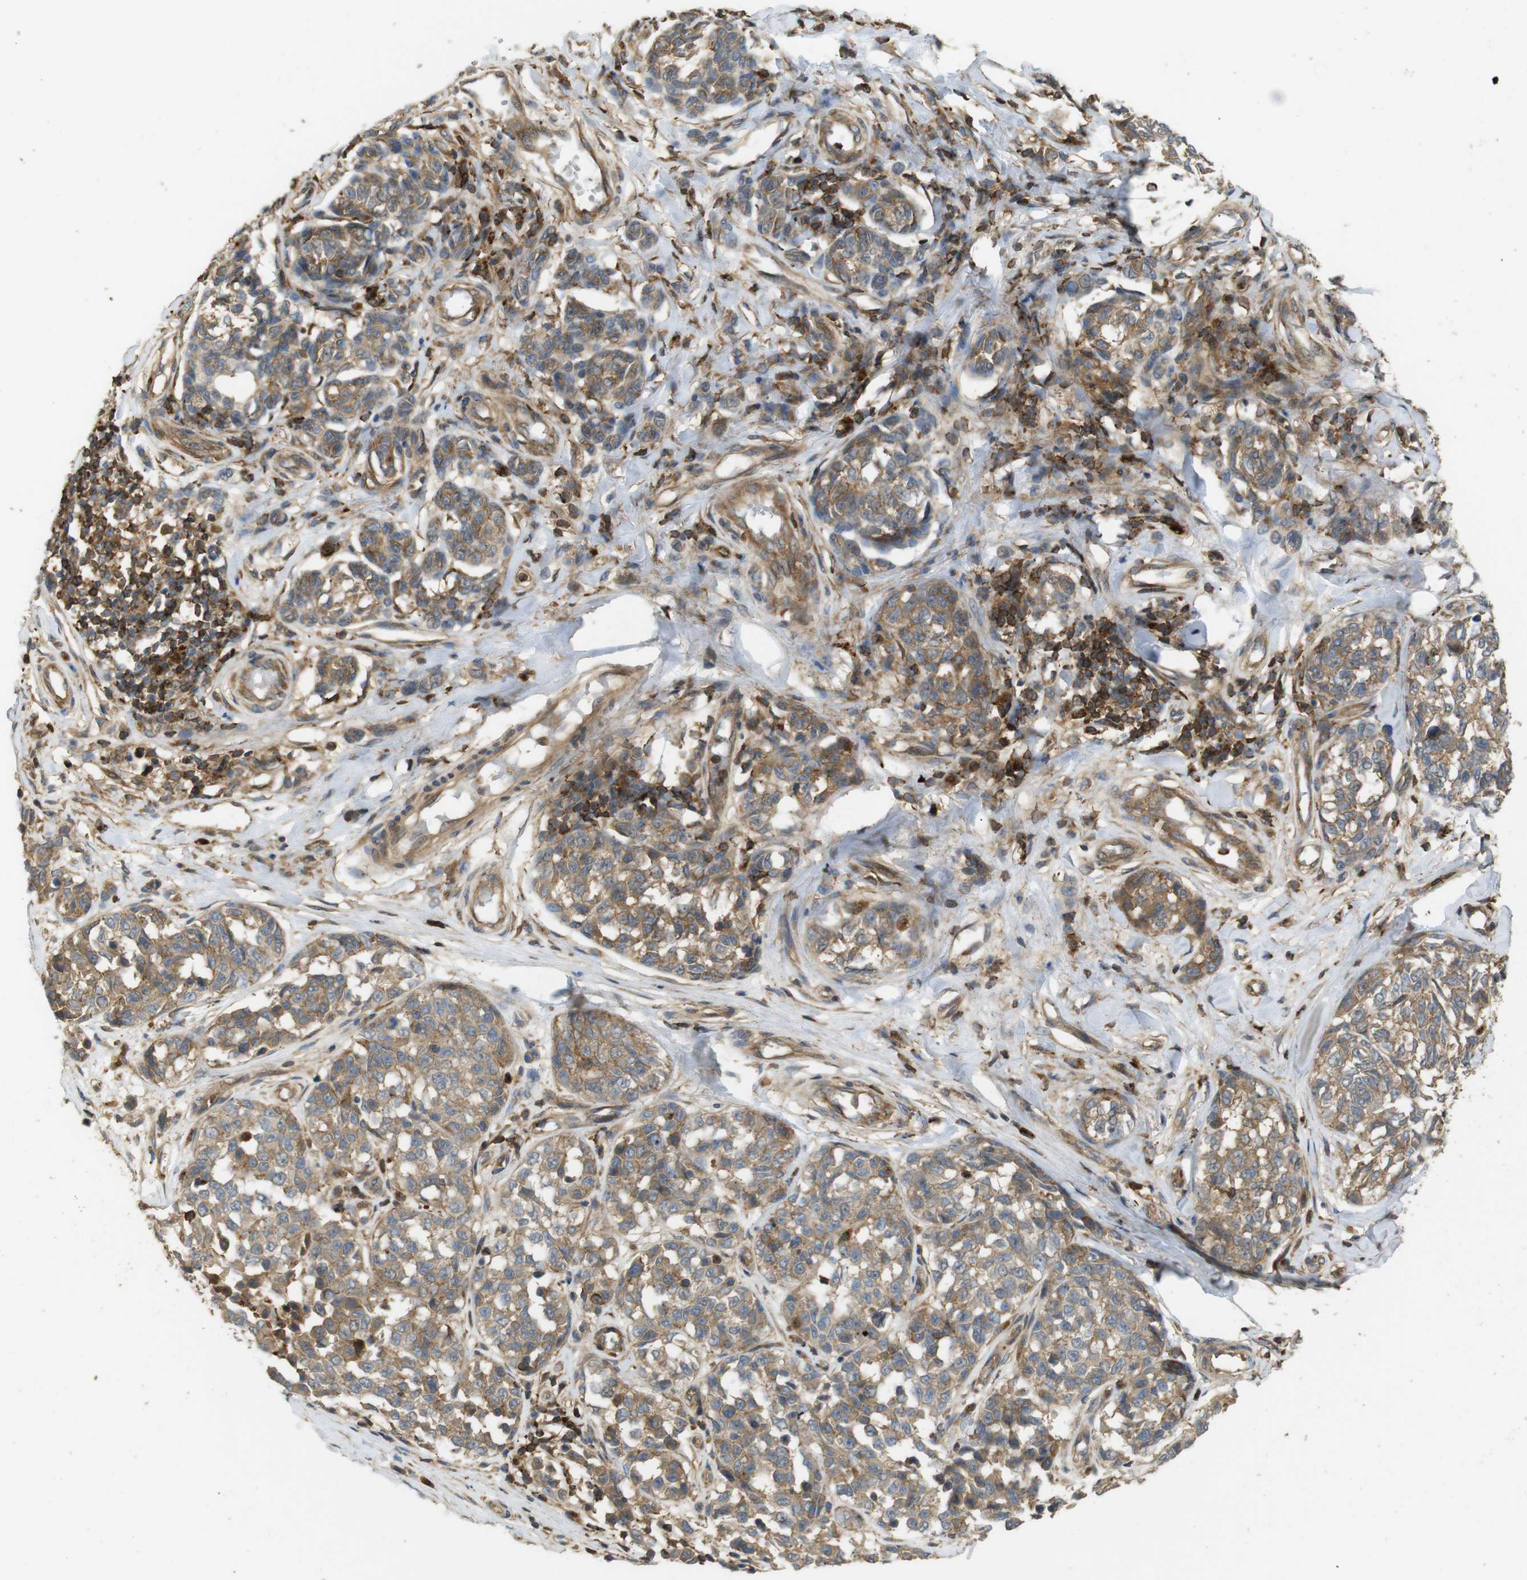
{"staining": {"intensity": "moderate", "quantity": ">75%", "location": "cytoplasmic/membranous"}, "tissue": "melanoma", "cell_type": "Tumor cells", "image_type": "cancer", "snomed": [{"axis": "morphology", "description": "Malignant melanoma, NOS"}, {"axis": "topography", "description": "Skin"}], "caption": "Immunohistochemical staining of human melanoma exhibits moderate cytoplasmic/membranous protein expression in approximately >75% of tumor cells.", "gene": "KSR1", "patient": {"sex": "female", "age": 64}}